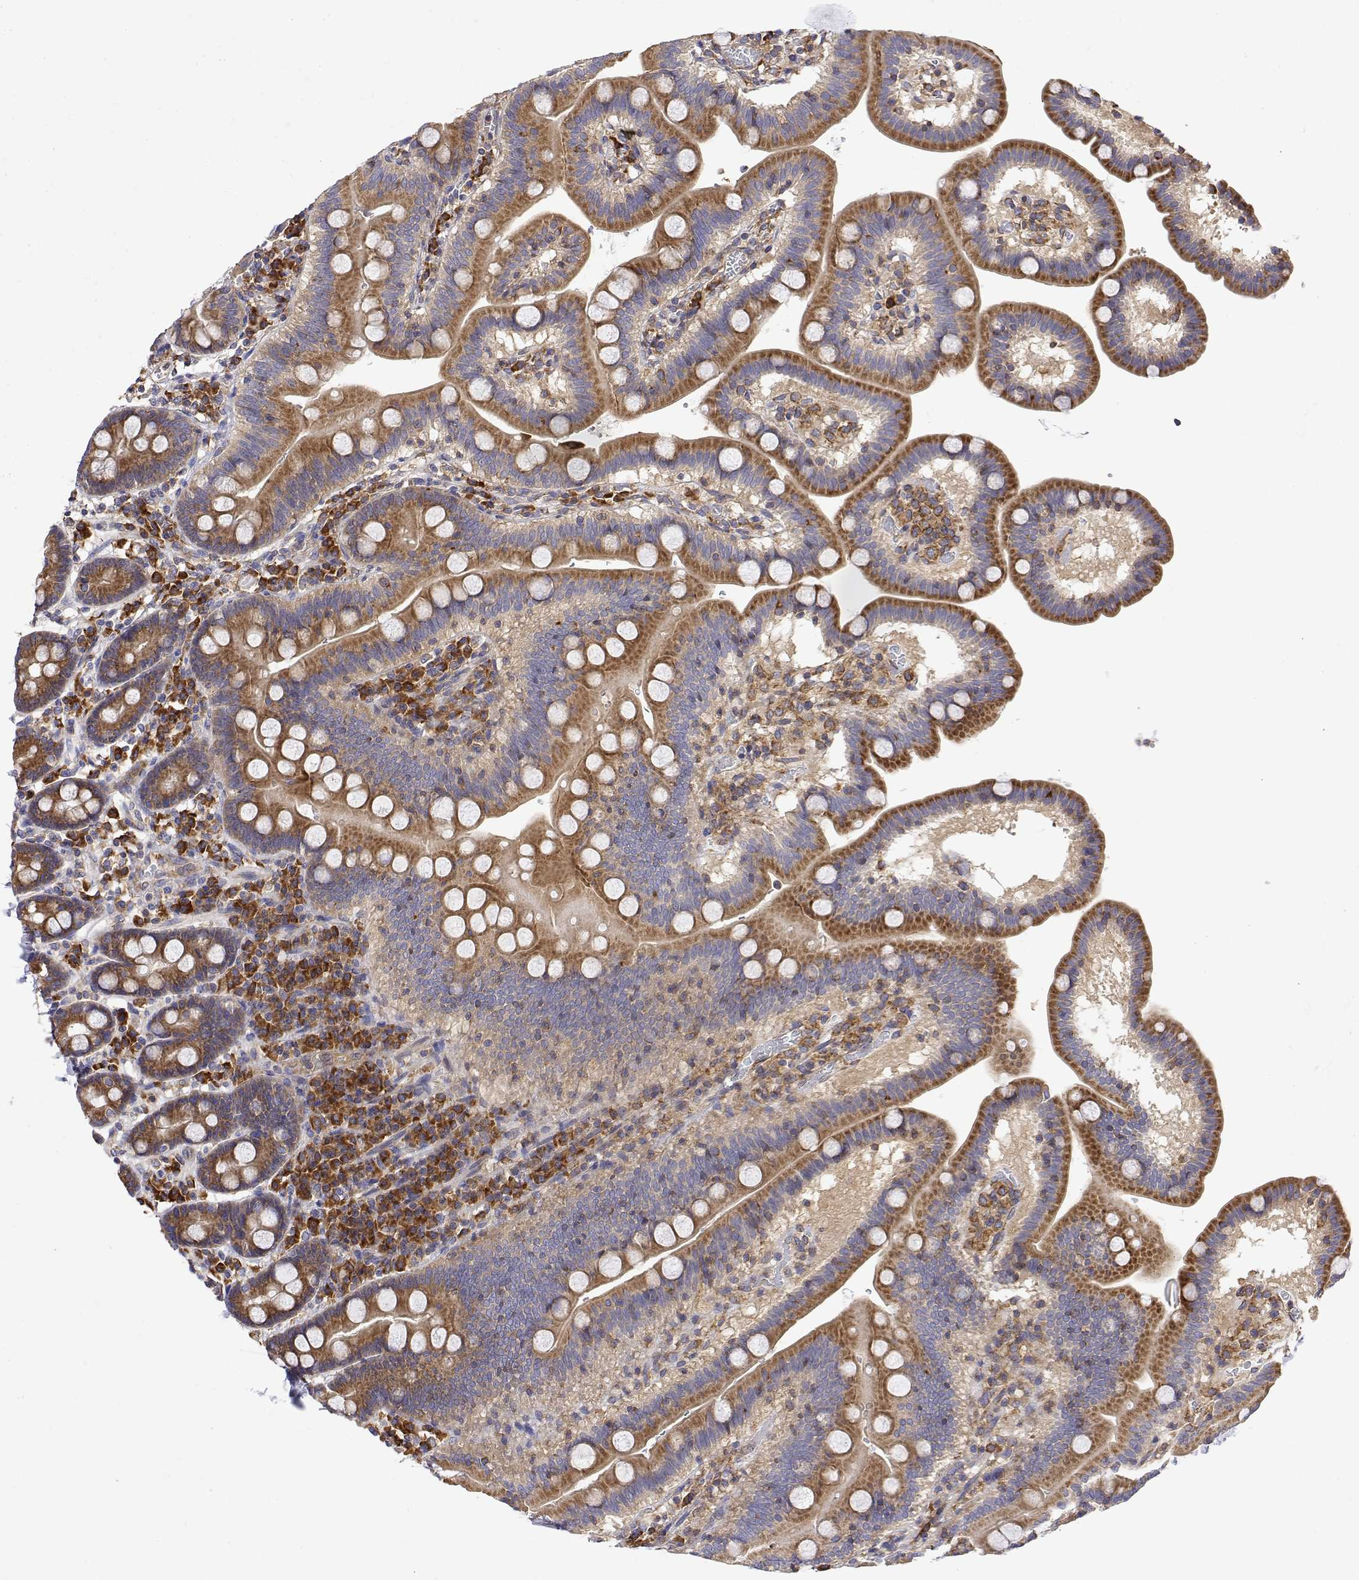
{"staining": {"intensity": "moderate", "quantity": ">75%", "location": "cytoplasmic/membranous"}, "tissue": "duodenum", "cell_type": "Glandular cells", "image_type": "normal", "snomed": [{"axis": "morphology", "description": "Normal tissue, NOS"}, {"axis": "topography", "description": "Pancreas"}, {"axis": "topography", "description": "Duodenum"}], "caption": "IHC (DAB) staining of normal human duodenum demonstrates moderate cytoplasmic/membranous protein expression in about >75% of glandular cells.", "gene": "EEF1G", "patient": {"sex": "male", "age": 59}}